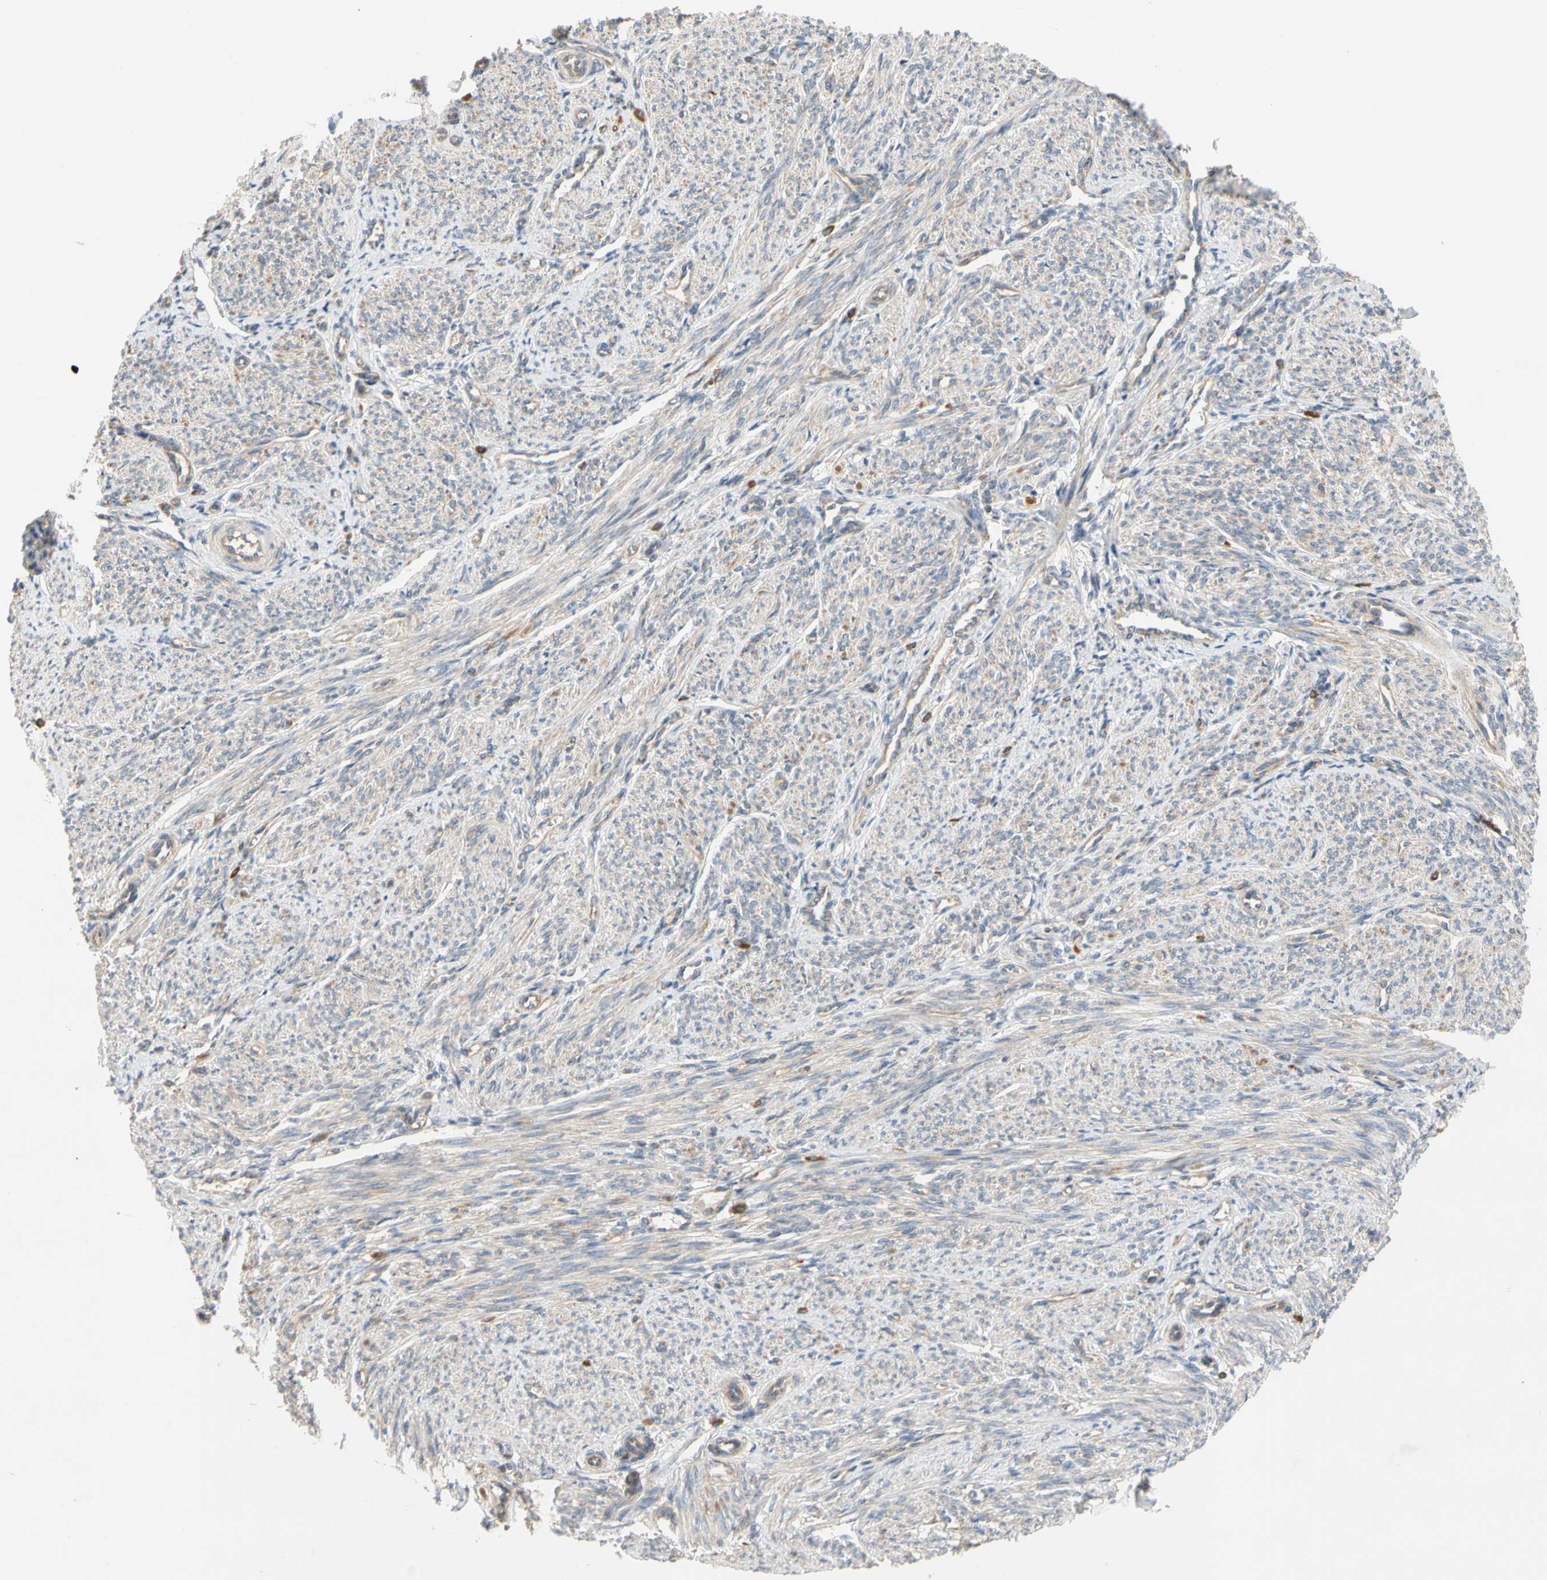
{"staining": {"intensity": "weak", "quantity": ">75%", "location": "cytoplasmic/membranous"}, "tissue": "smooth muscle", "cell_type": "Smooth muscle cells", "image_type": "normal", "snomed": [{"axis": "morphology", "description": "Normal tissue, NOS"}, {"axis": "topography", "description": "Smooth muscle"}], "caption": "Protein analysis of normal smooth muscle displays weak cytoplasmic/membranous expression in about >75% of smooth muscle cells.", "gene": "MBTPS2", "patient": {"sex": "female", "age": 65}}